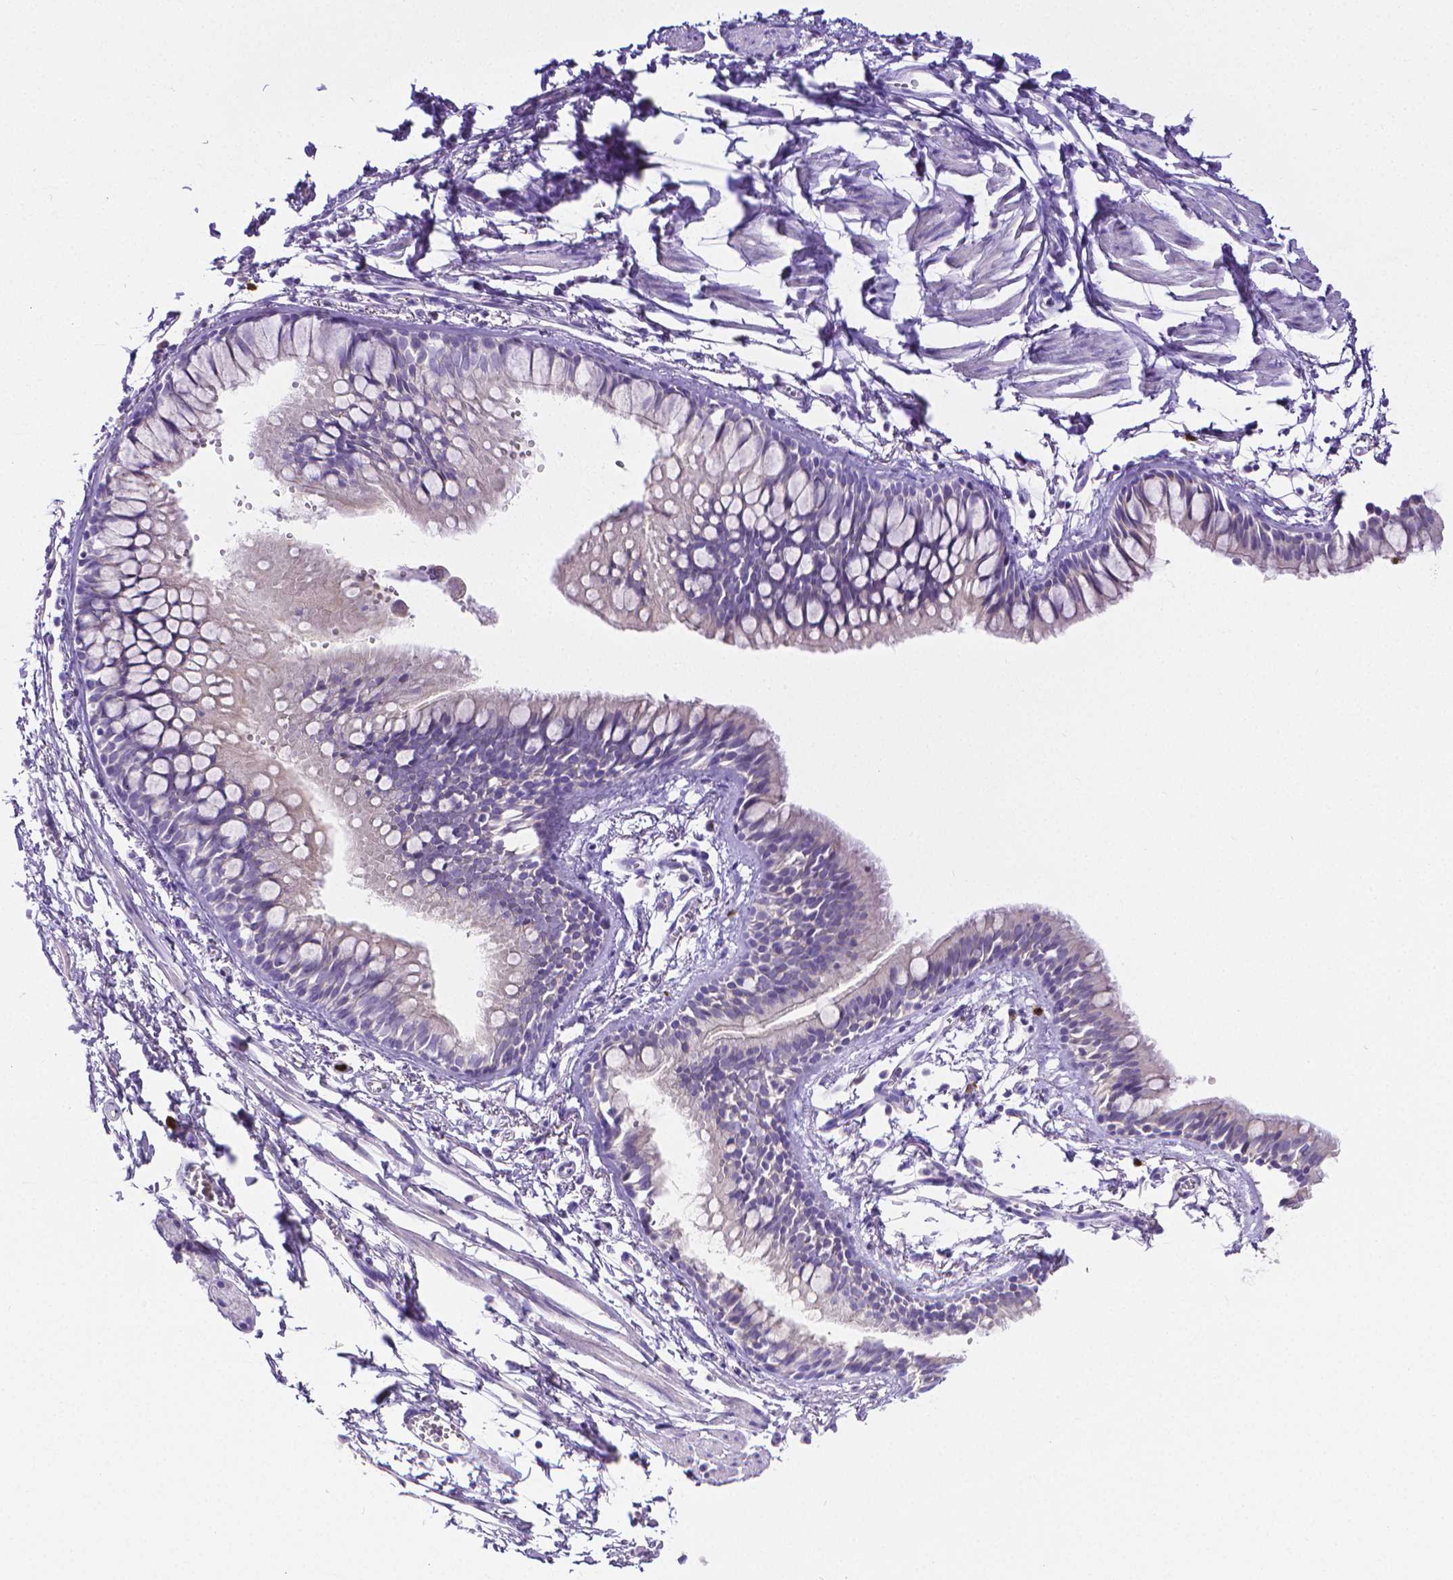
{"staining": {"intensity": "negative", "quantity": "none", "location": "none"}, "tissue": "bronchus", "cell_type": "Respiratory epithelial cells", "image_type": "normal", "snomed": [{"axis": "morphology", "description": "Normal tissue, NOS"}, {"axis": "topography", "description": "Cartilage tissue"}, {"axis": "topography", "description": "Bronchus"}], "caption": "The IHC histopathology image has no significant expression in respiratory epithelial cells of bronchus.", "gene": "MMP9", "patient": {"sex": "female", "age": 59}}